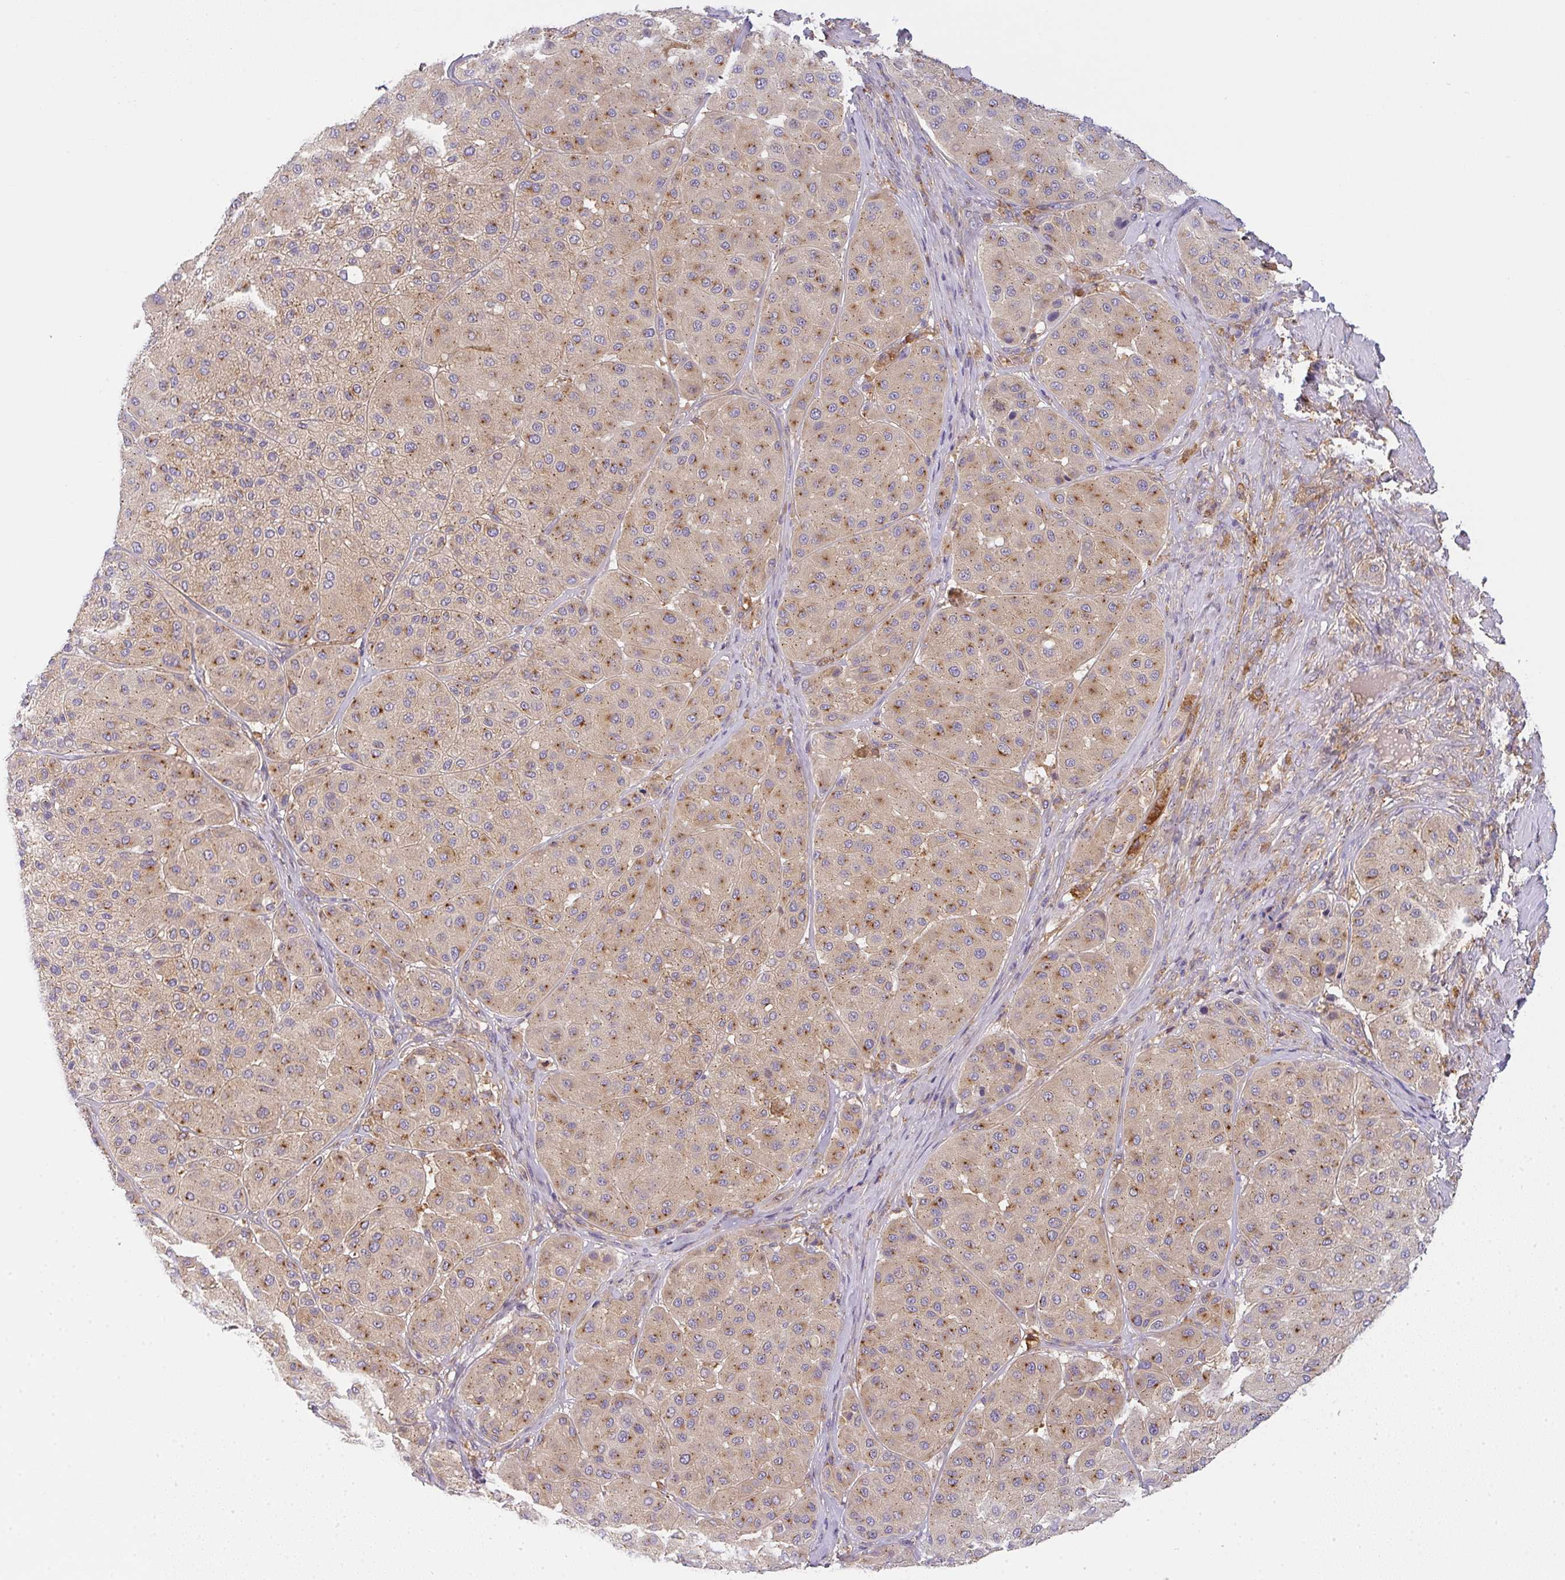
{"staining": {"intensity": "moderate", "quantity": "25%-75%", "location": "cytoplasmic/membranous"}, "tissue": "melanoma", "cell_type": "Tumor cells", "image_type": "cancer", "snomed": [{"axis": "morphology", "description": "Malignant melanoma, Metastatic site"}, {"axis": "topography", "description": "Smooth muscle"}], "caption": "This histopathology image displays immunohistochemistry (IHC) staining of malignant melanoma (metastatic site), with medium moderate cytoplasmic/membranous staining in approximately 25%-75% of tumor cells.", "gene": "SNX5", "patient": {"sex": "male", "age": 41}}